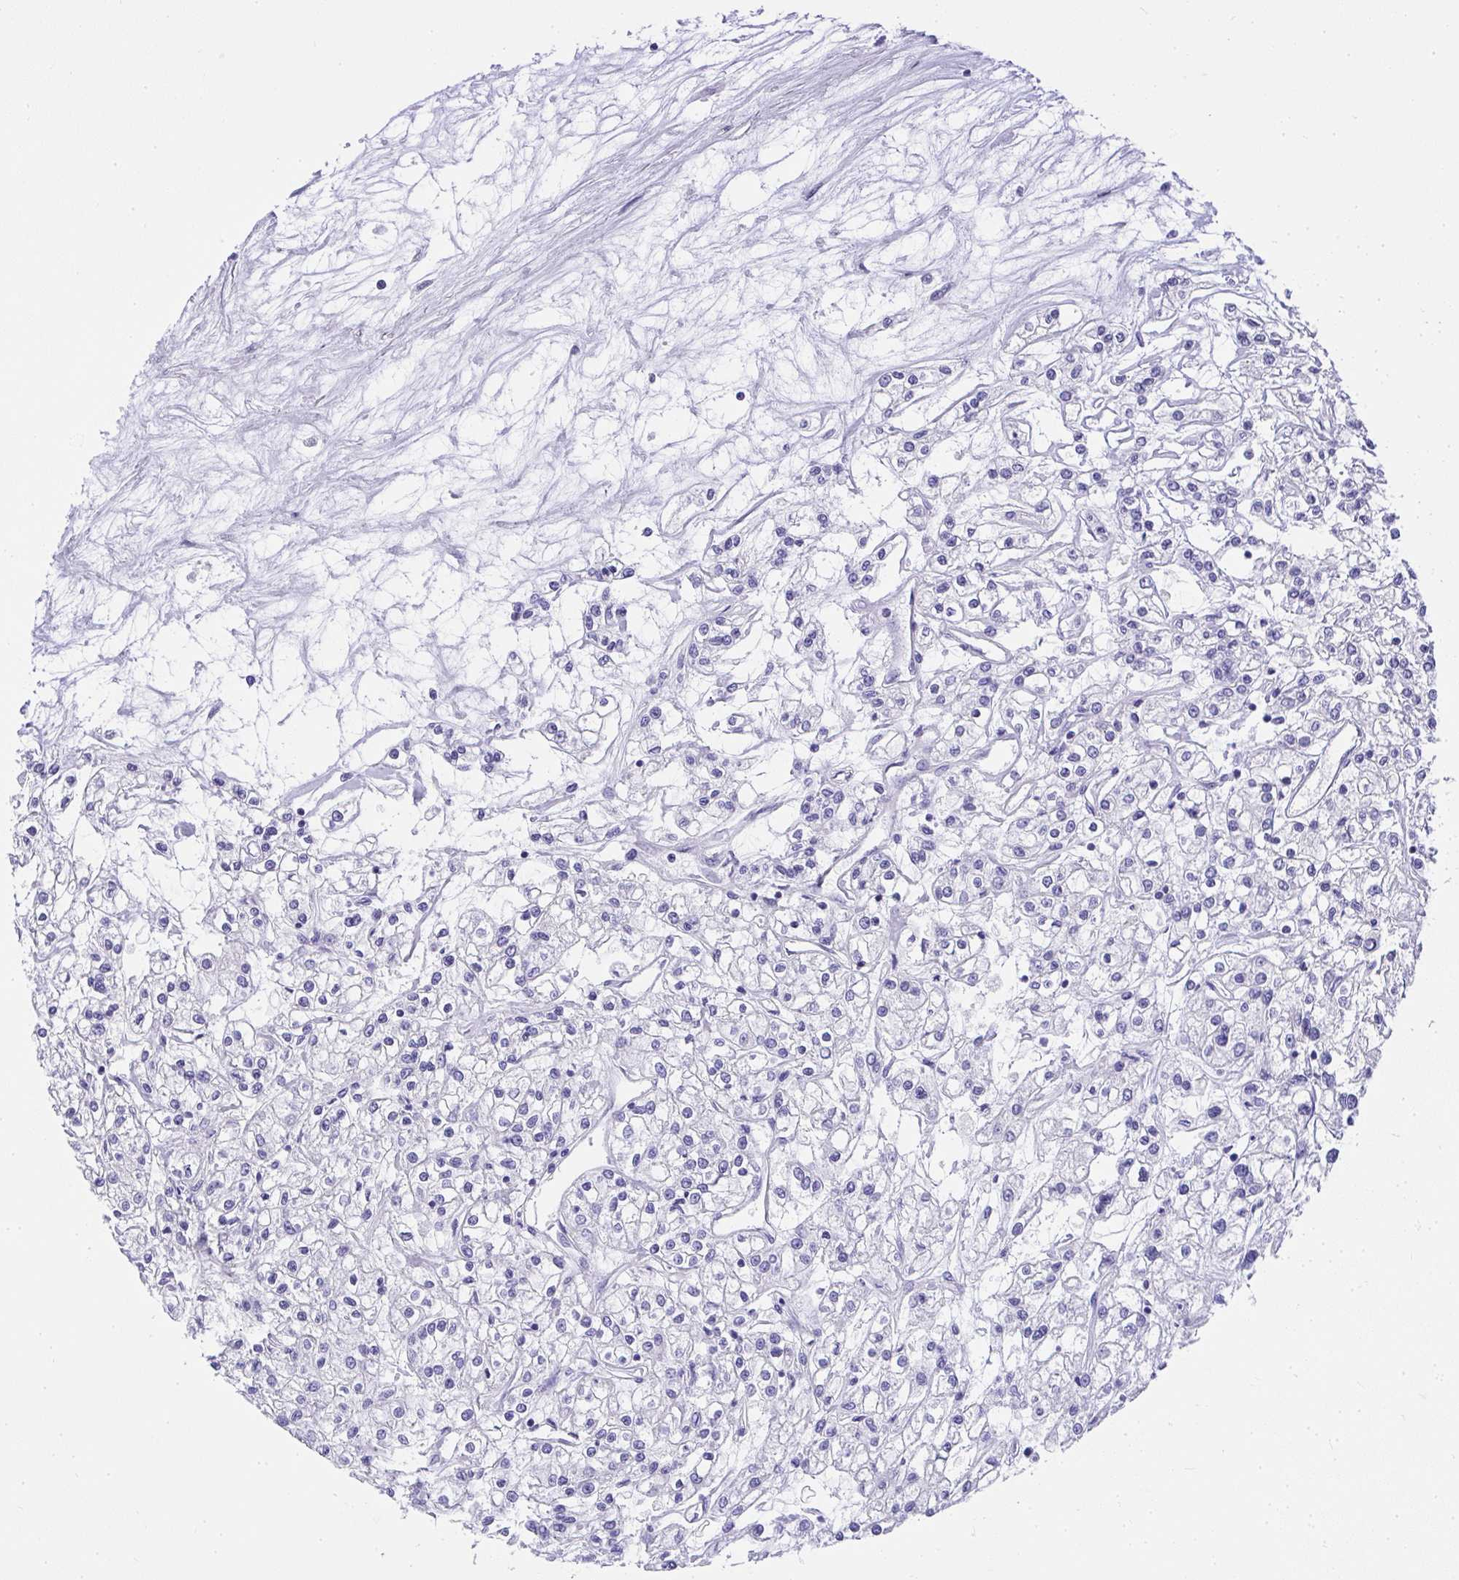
{"staining": {"intensity": "negative", "quantity": "none", "location": "none"}, "tissue": "renal cancer", "cell_type": "Tumor cells", "image_type": "cancer", "snomed": [{"axis": "morphology", "description": "Adenocarcinoma, NOS"}, {"axis": "topography", "description": "Kidney"}], "caption": "Human renal cancer stained for a protein using IHC displays no staining in tumor cells.", "gene": "AVIL", "patient": {"sex": "female", "age": 59}}